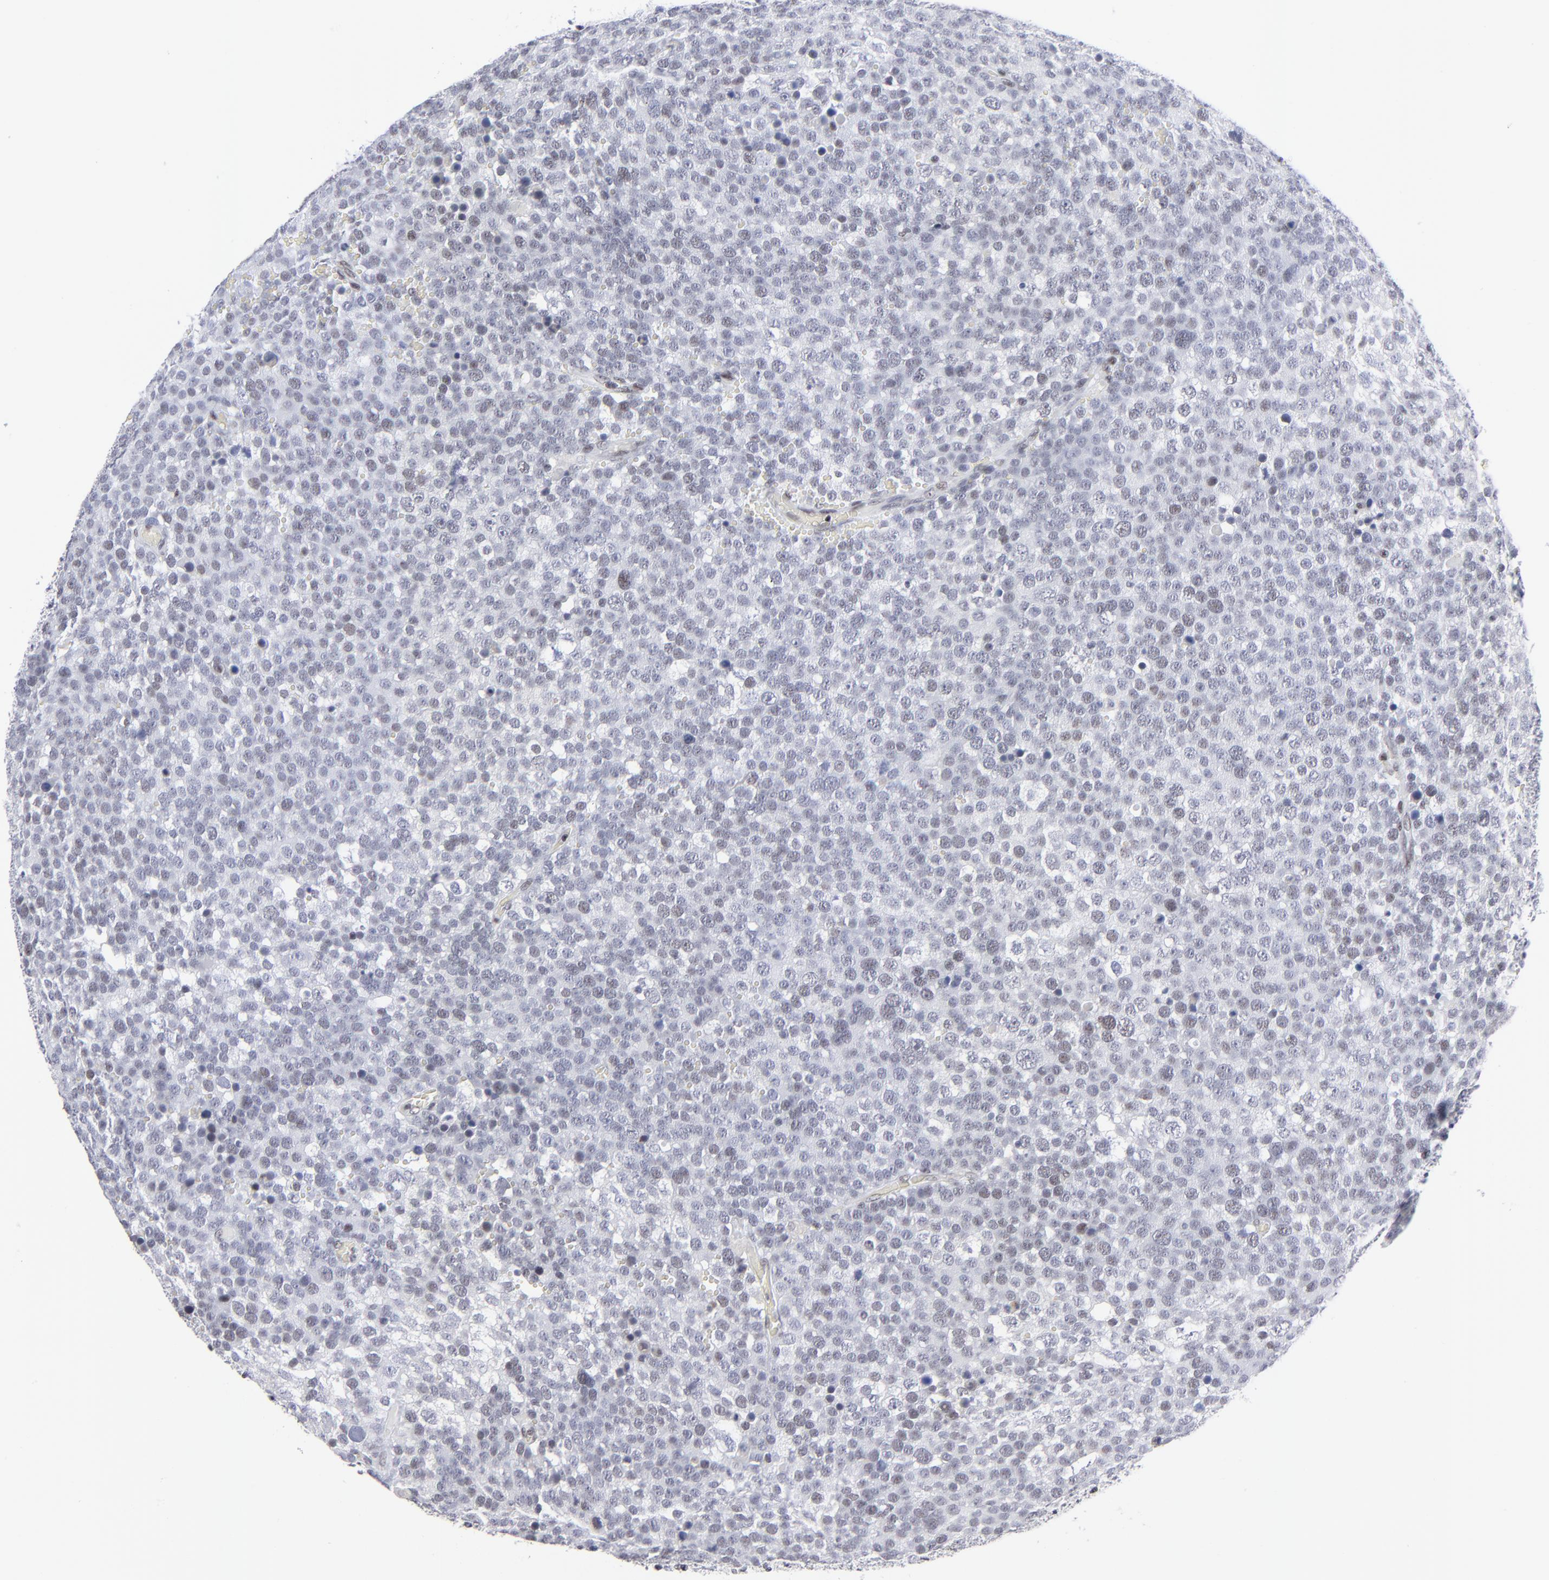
{"staining": {"intensity": "weak", "quantity": "<25%", "location": "nuclear"}, "tissue": "testis cancer", "cell_type": "Tumor cells", "image_type": "cancer", "snomed": [{"axis": "morphology", "description": "Seminoma, NOS"}, {"axis": "topography", "description": "Testis"}], "caption": "Histopathology image shows no protein expression in tumor cells of testis seminoma tissue.", "gene": "SP2", "patient": {"sex": "male", "age": 71}}